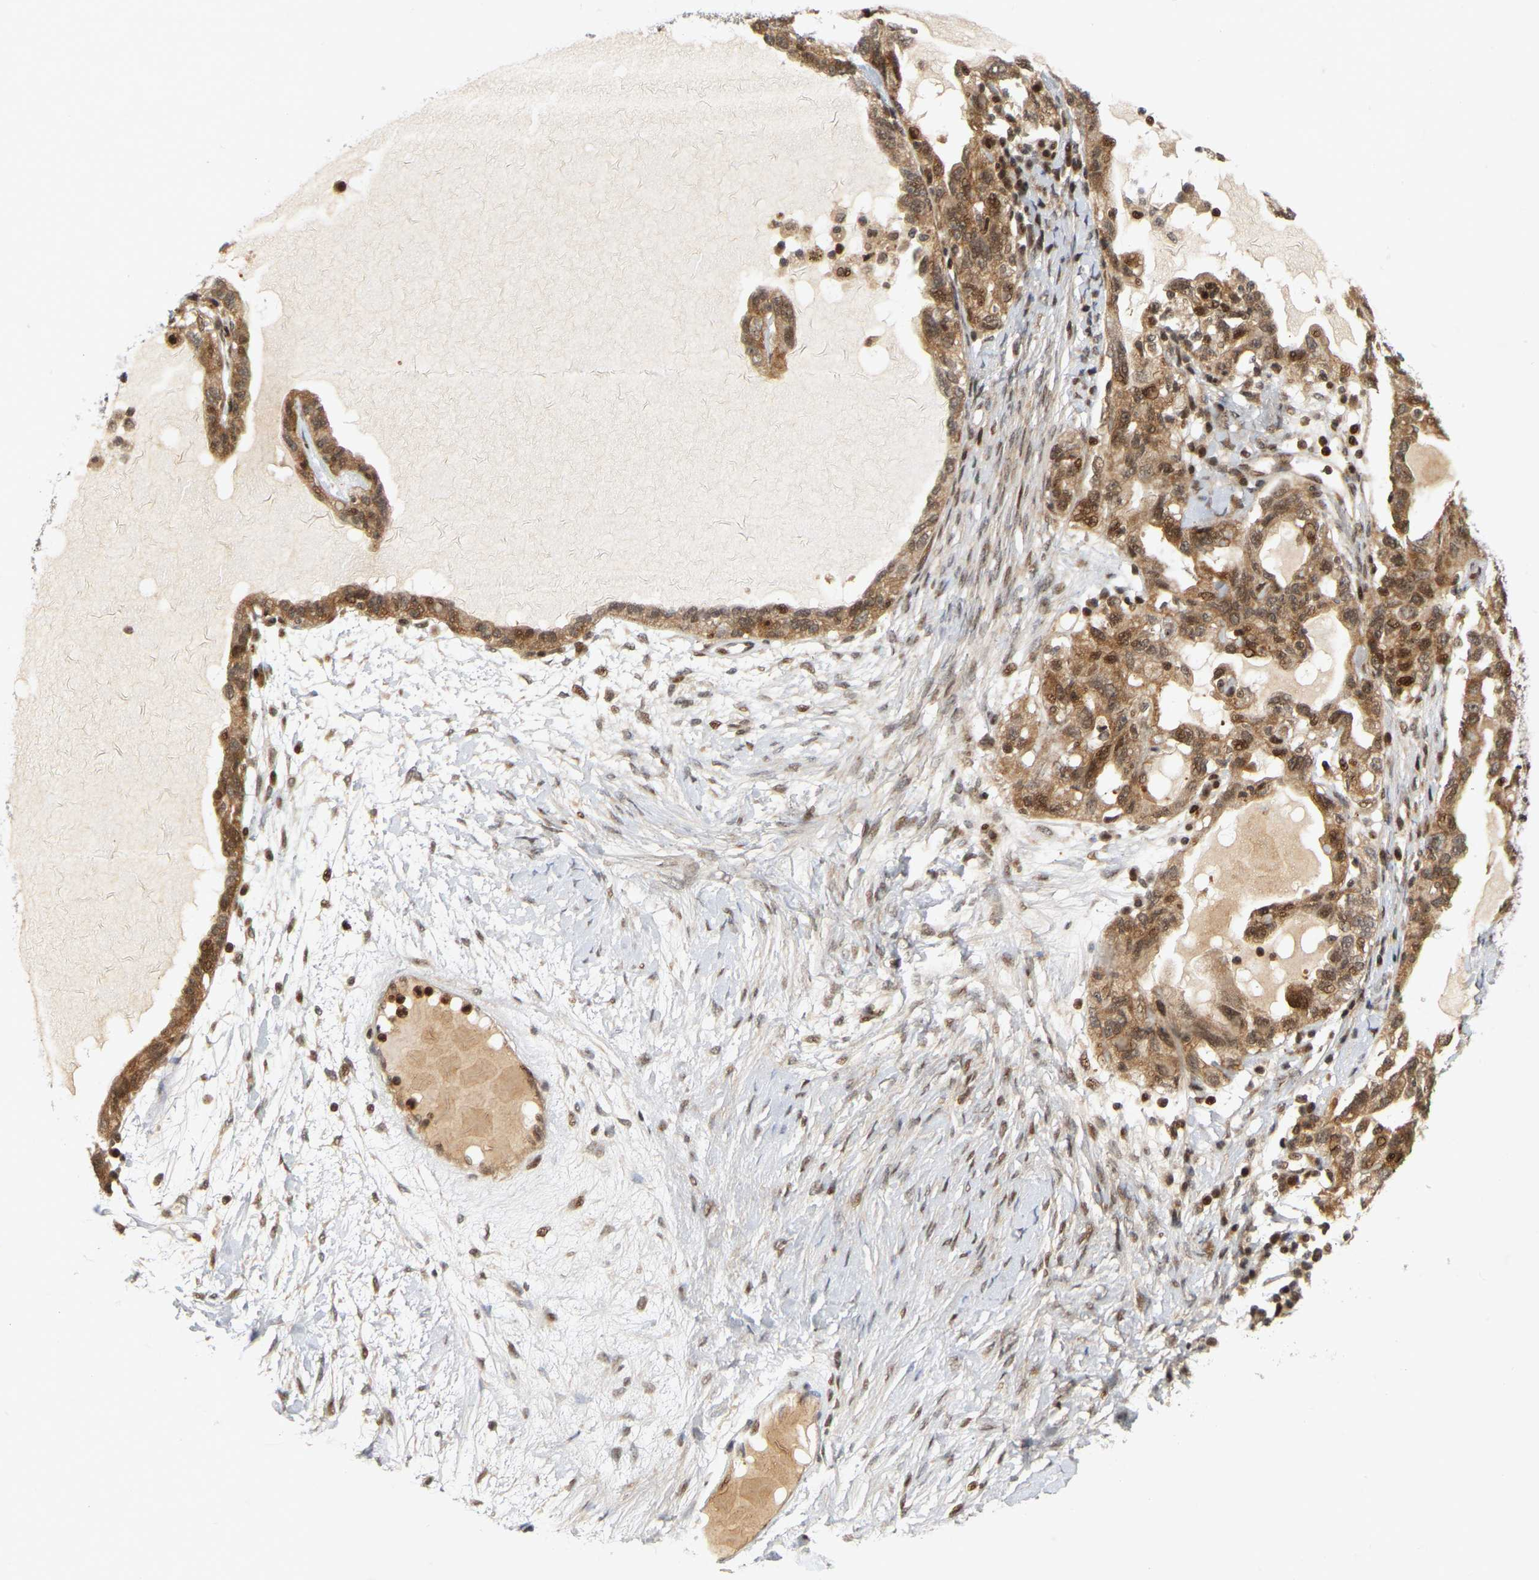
{"staining": {"intensity": "moderate", "quantity": ">75%", "location": "cytoplasmic/membranous,nuclear"}, "tissue": "ovarian cancer", "cell_type": "Tumor cells", "image_type": "cancer", "snomed": [{"axis": "morphology", "description": "Cystadenocarcinoma, serous, NOS"}, {"axis": "topography", "description": "Ovary"}], "caption": "Human serous cystadenocarcinoma (ovarian) stained for a protein (brown) displays moderate cytoplasmic/membranous and nuclear positive positivity in about >75% of tumor cells.", "gene": "NFE2L2", "patient": {"sex": "female", "age": 82}}